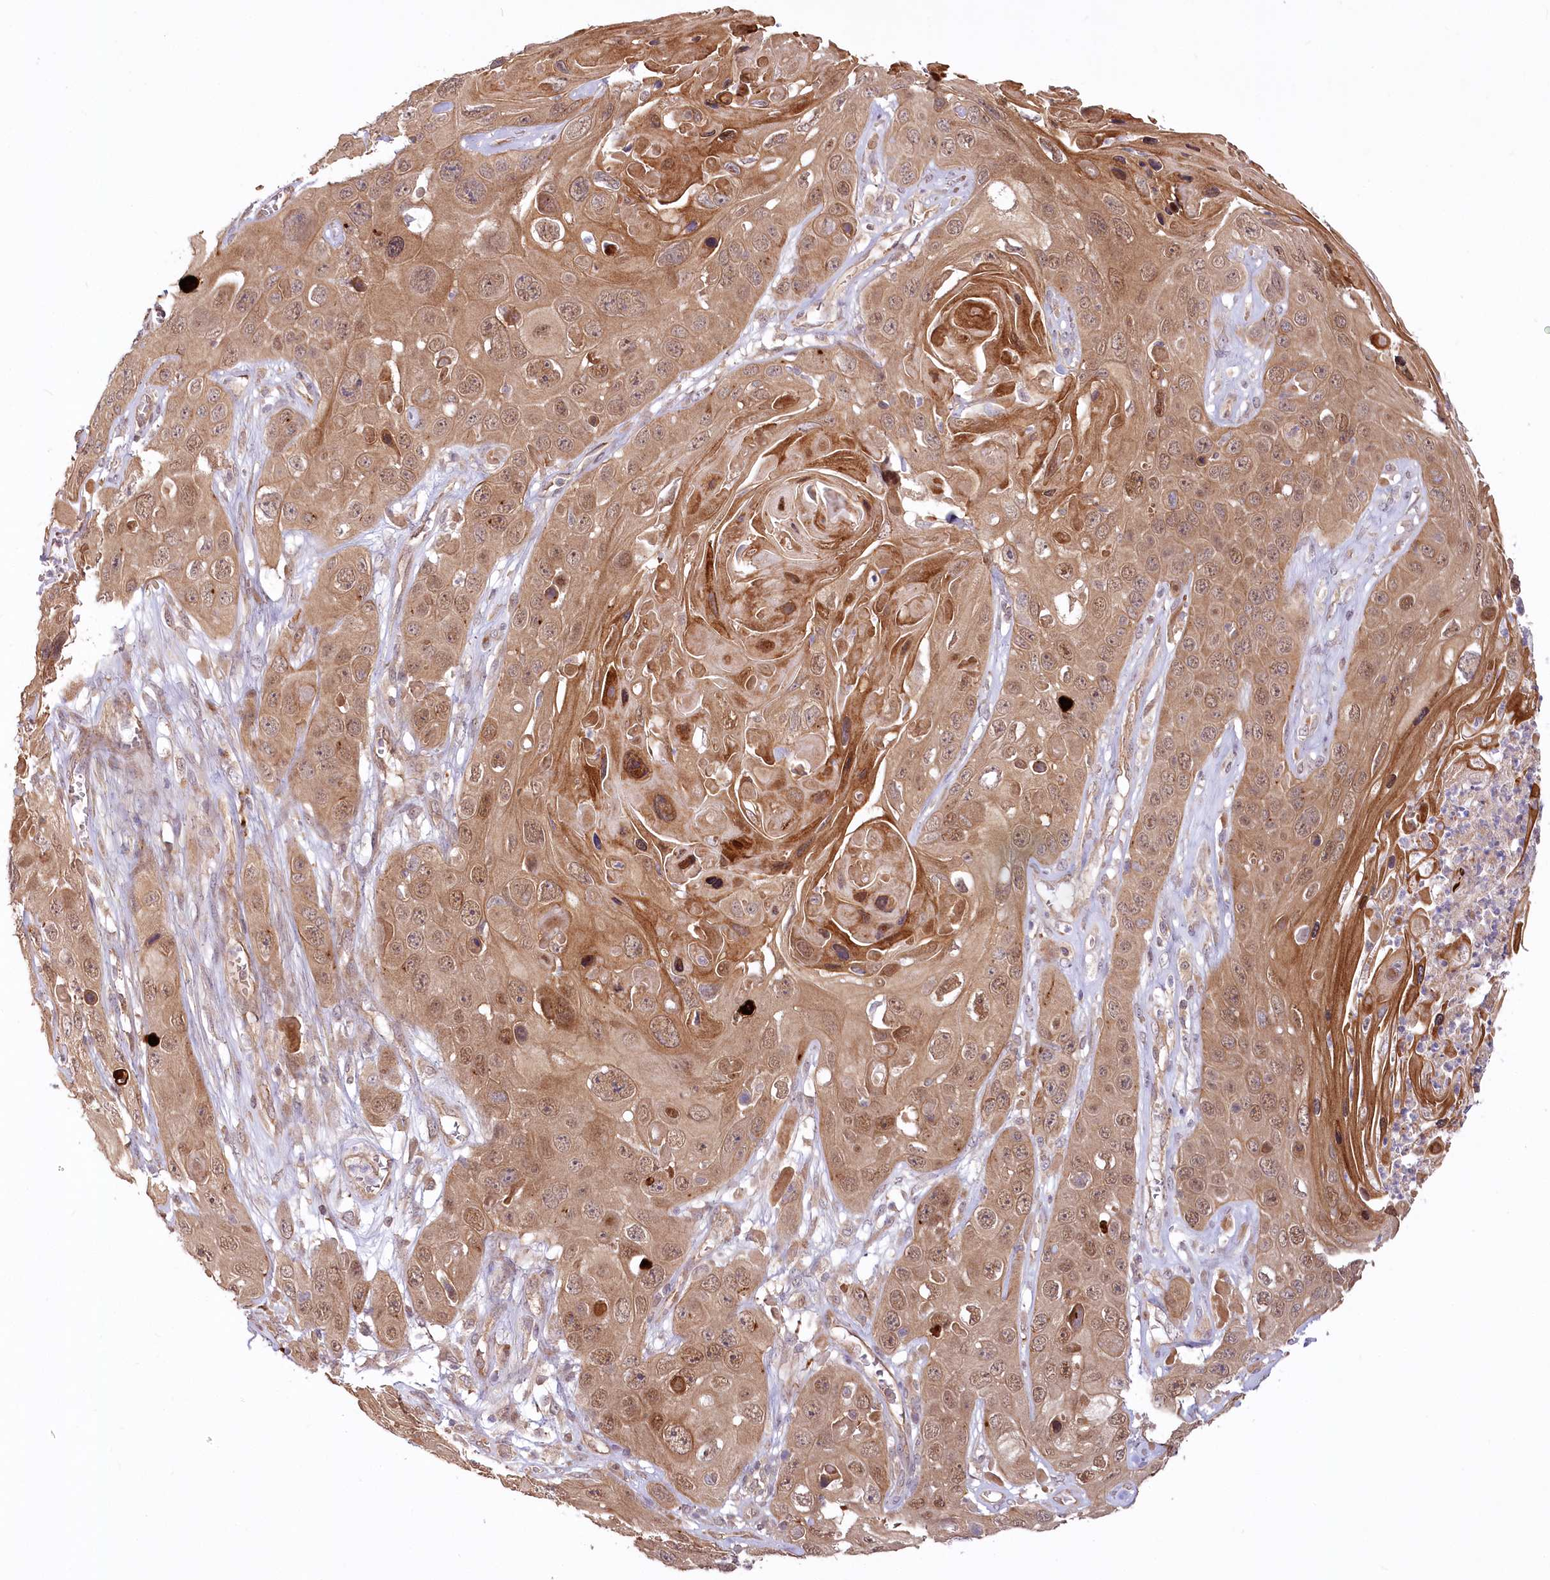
{"staining": {"intensity": "moderate", "quantity": ">75%", "location": "cytoplasmic/membranous,nuclear"}, "tissue": "skin cancer", "cell_type": "Tumor cells", "image_type": "cancer", "snomed": [{"axis": "morphology", "description": "Squamous cell carcinoma, NOS"}, {"axis": "topography", "description": "Skin"}], "caption": "Skin cancer stained with a brown dye exhibits moderate cytoplasmic/membranous and nuclear positive positivity in about >75% of tumor cells.", "gene": "CEP70", "patient": {"sex": "male", "age": 55}}